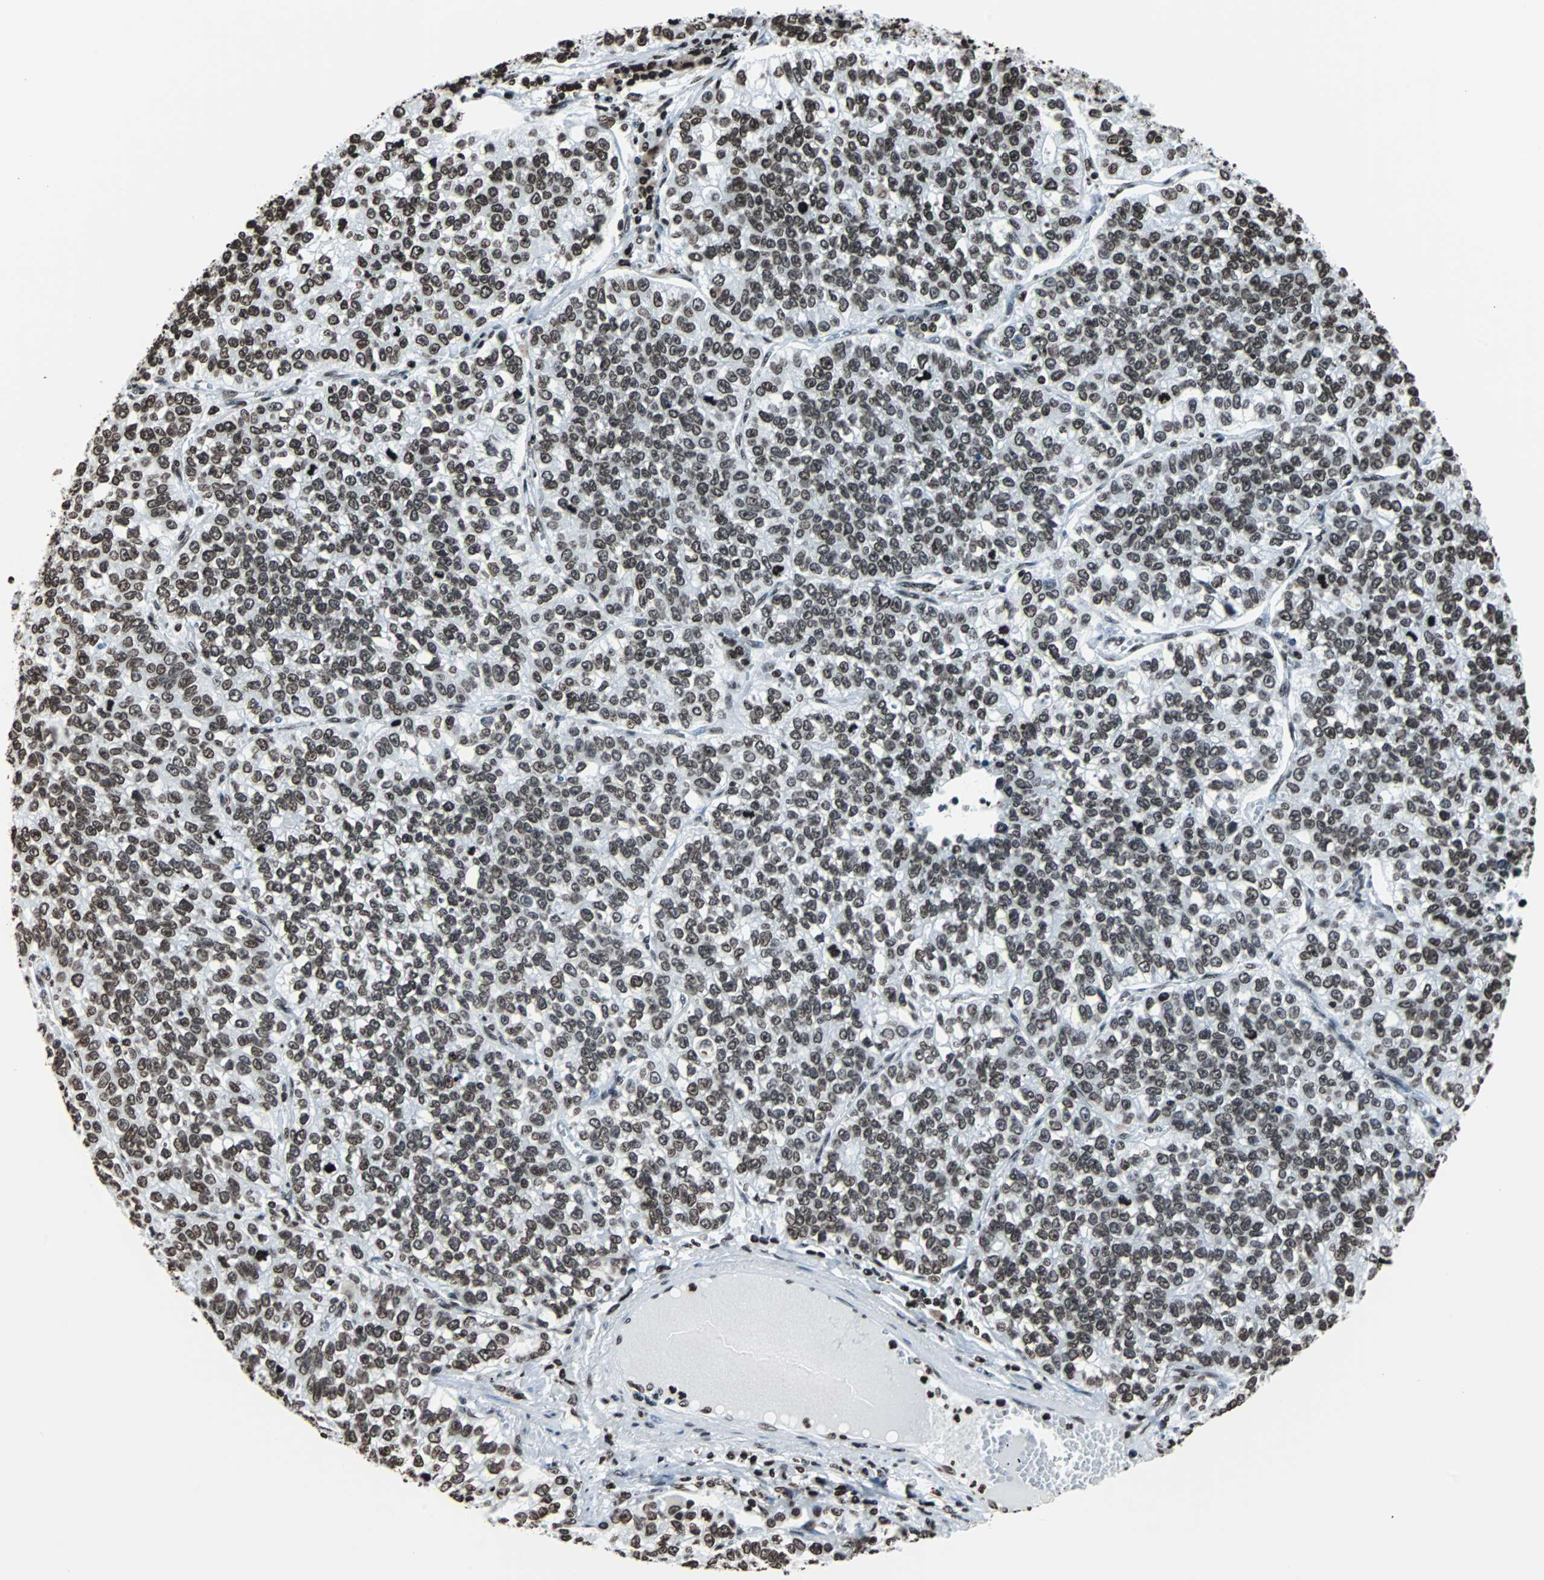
{"staining": {"intensity": "moderate", "quantity": ">75%", "location": "nuclear"}, "tissue": "lung cancer", "cell_type": "Tumor cells", "image_type": "cancer", "snomed": [{"axis": "morphology", "description": "Adenocarcinoma, NOS"}, {"axis": "topography", "description": "Lung"}], "caption": "High-power microscopy captured an IHC image of lung cancer (adenocarcinoma), revealing moderate nuclear positivity in about >75% of tumor cells. Nuclei are stained in blue.", "gene": "H2BC18", "patient": {"sex": "male", "age": 49}}